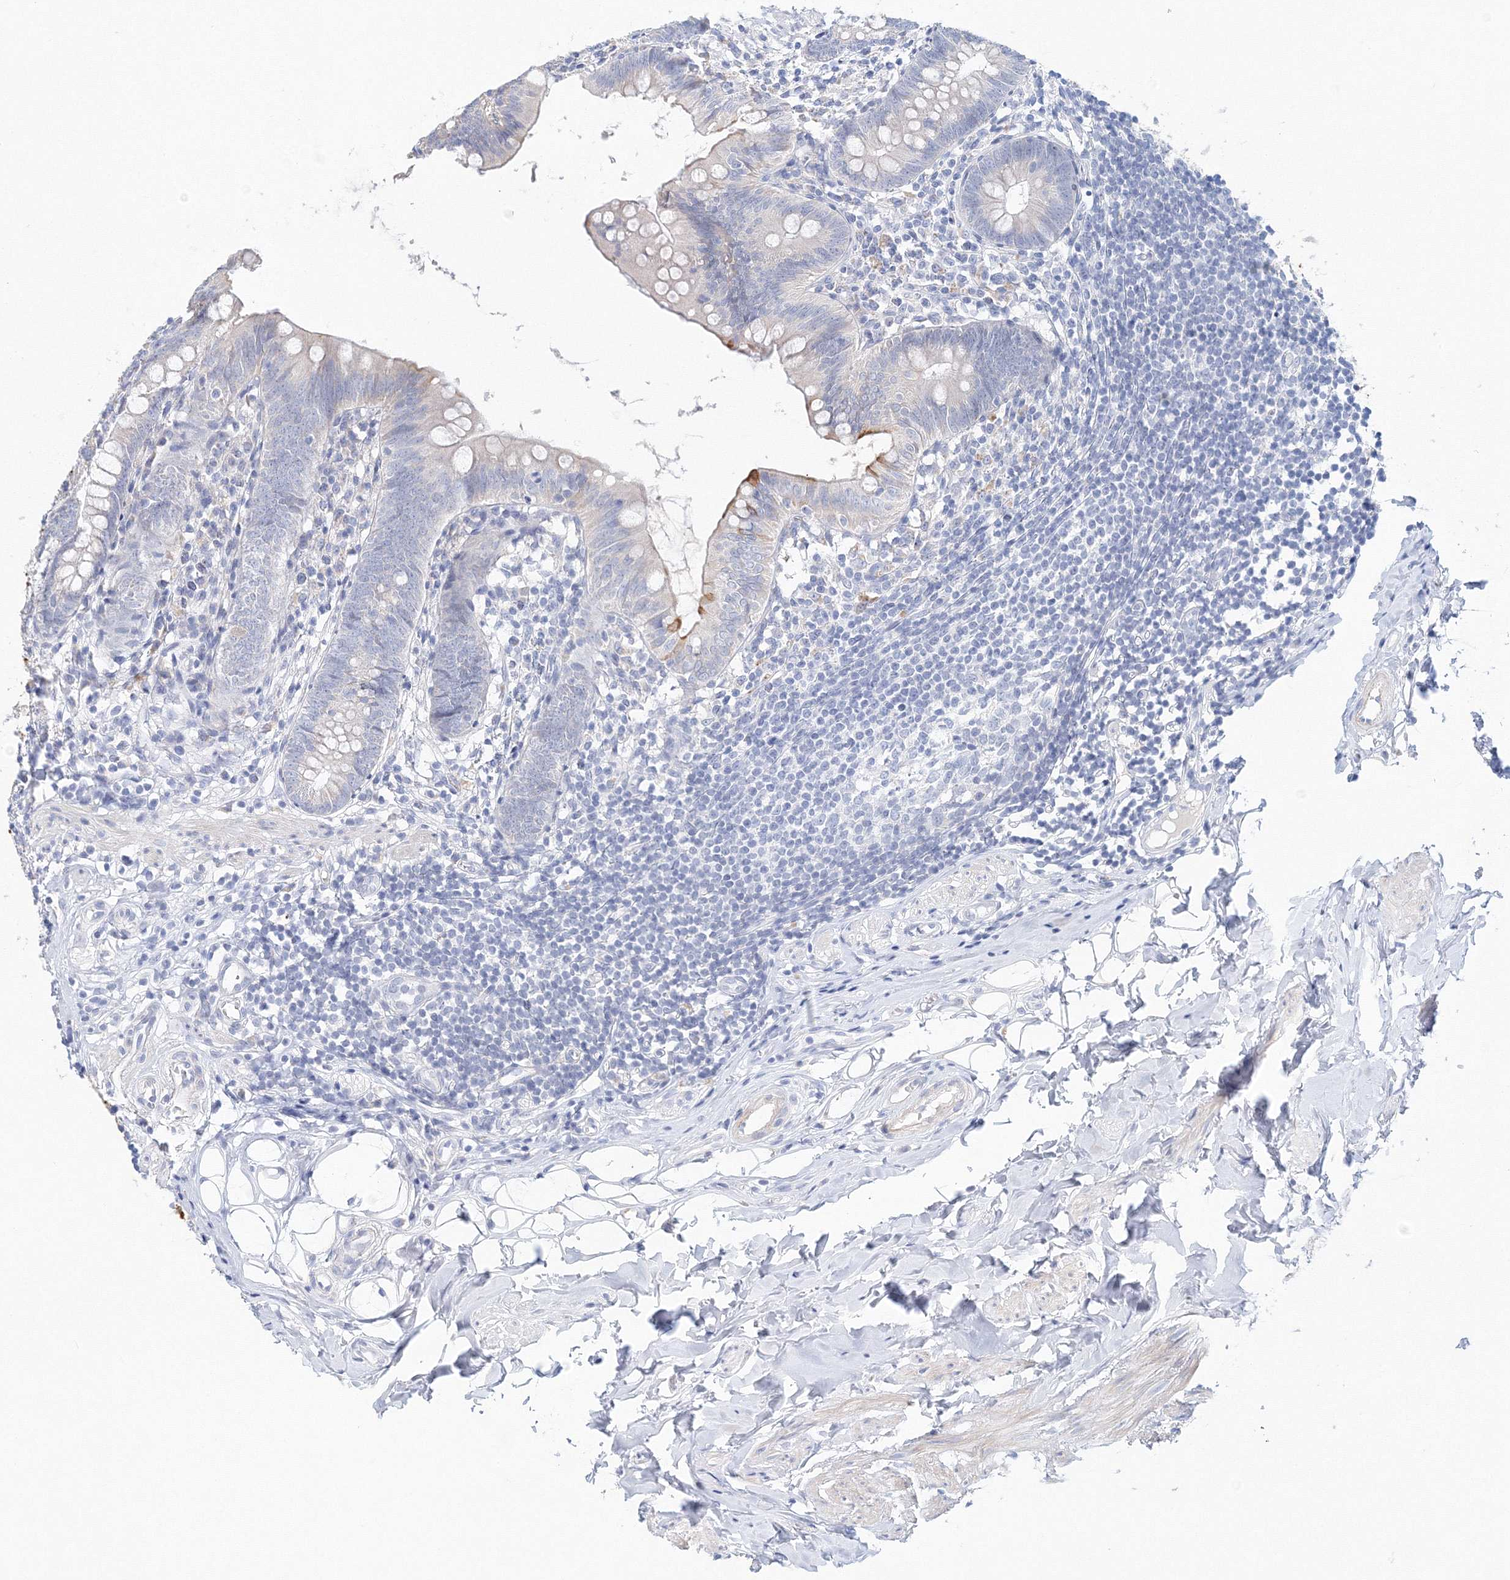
{"staining": {"intensity": "moderate", "quantity": "<25%", "location": "cytoplasmic/membranous"}, "tissue": "appendix", "cell_type": "Glandular cells", "image_type": "normal", "snomed": [{"axis": "morphology", "description": "Normal tissue, NOS"}, {"axis": "topography", "description": "Appendix"}], "caption": "High-magnification brightfield microscopy of unremarkable appendix stained with DAB (brown) and counterstained with hematoxylin (blue). glandular cells exhibit moderate cytoplasmic/membranous positivity is identified in approximately<25% of cells. (DAB IHC with brightfield microscopy, high magnification).", "gene": "LRRIQ4", "patient": {"sex": "female", "age": 62}}